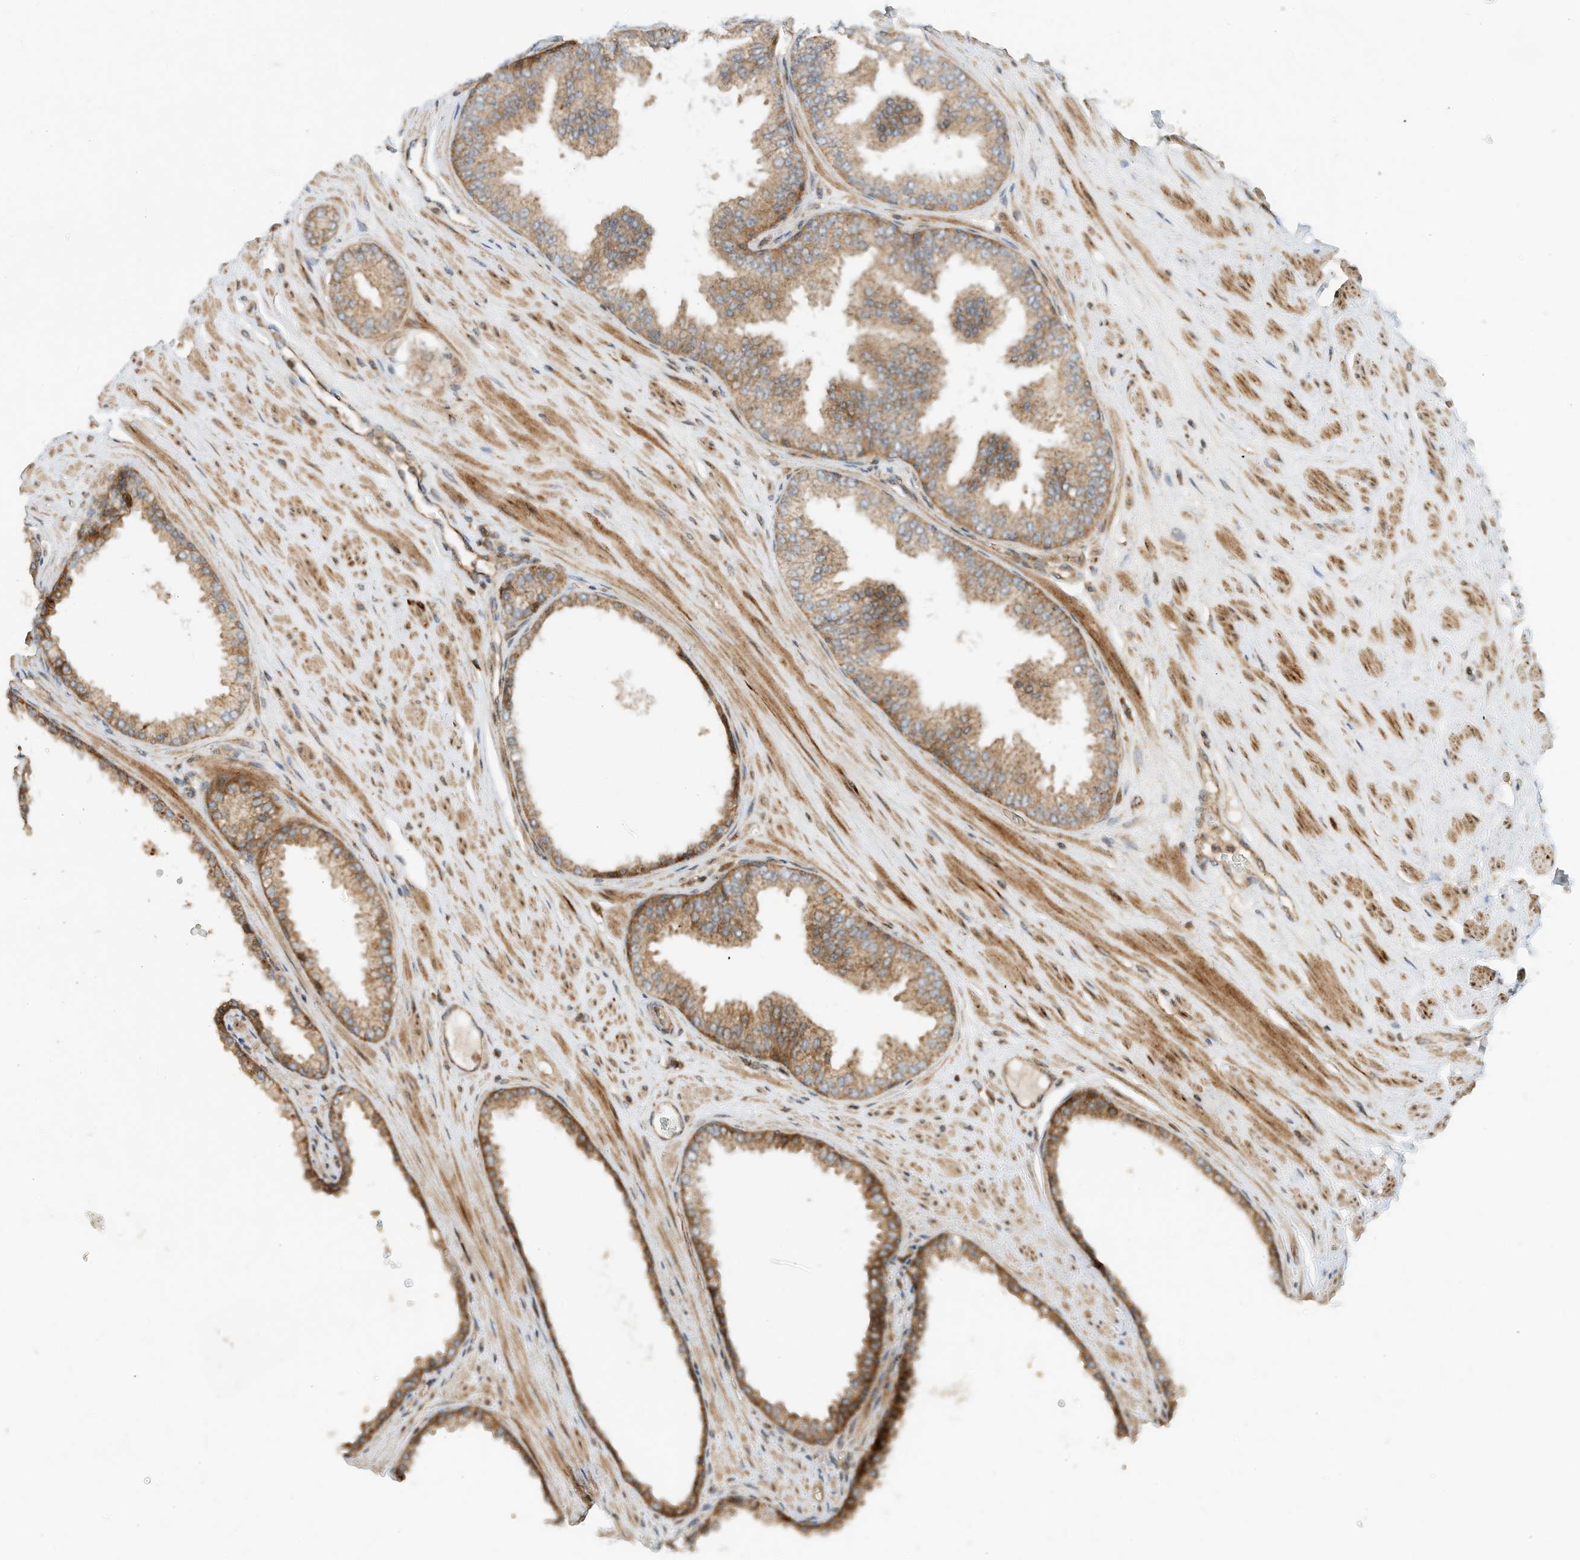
{"staining": {"intensity": "moderate", "quantity": ">75%", "location": "cytoplasmic/membranous"}, "tissue": "prostate cancer", "cell_type": "Tumor cells", "image_type": "cancer", "snomed": [{"axis": "morphology", "description": "Adenocarcinoma, Low grade"}, {"axis": "topography", "description": "Prostate"}], "caption": "The immunohistochemical stain shows moderate cytoplasmic/membranous positivity in tumor cells of low-grade adenocarcinoma (prostate) tissue. (Brightfield microscopy of DAB IHC at high magnification).", "gene": "CPAMD8", "patient": {"sex": "male", "age": 62}}